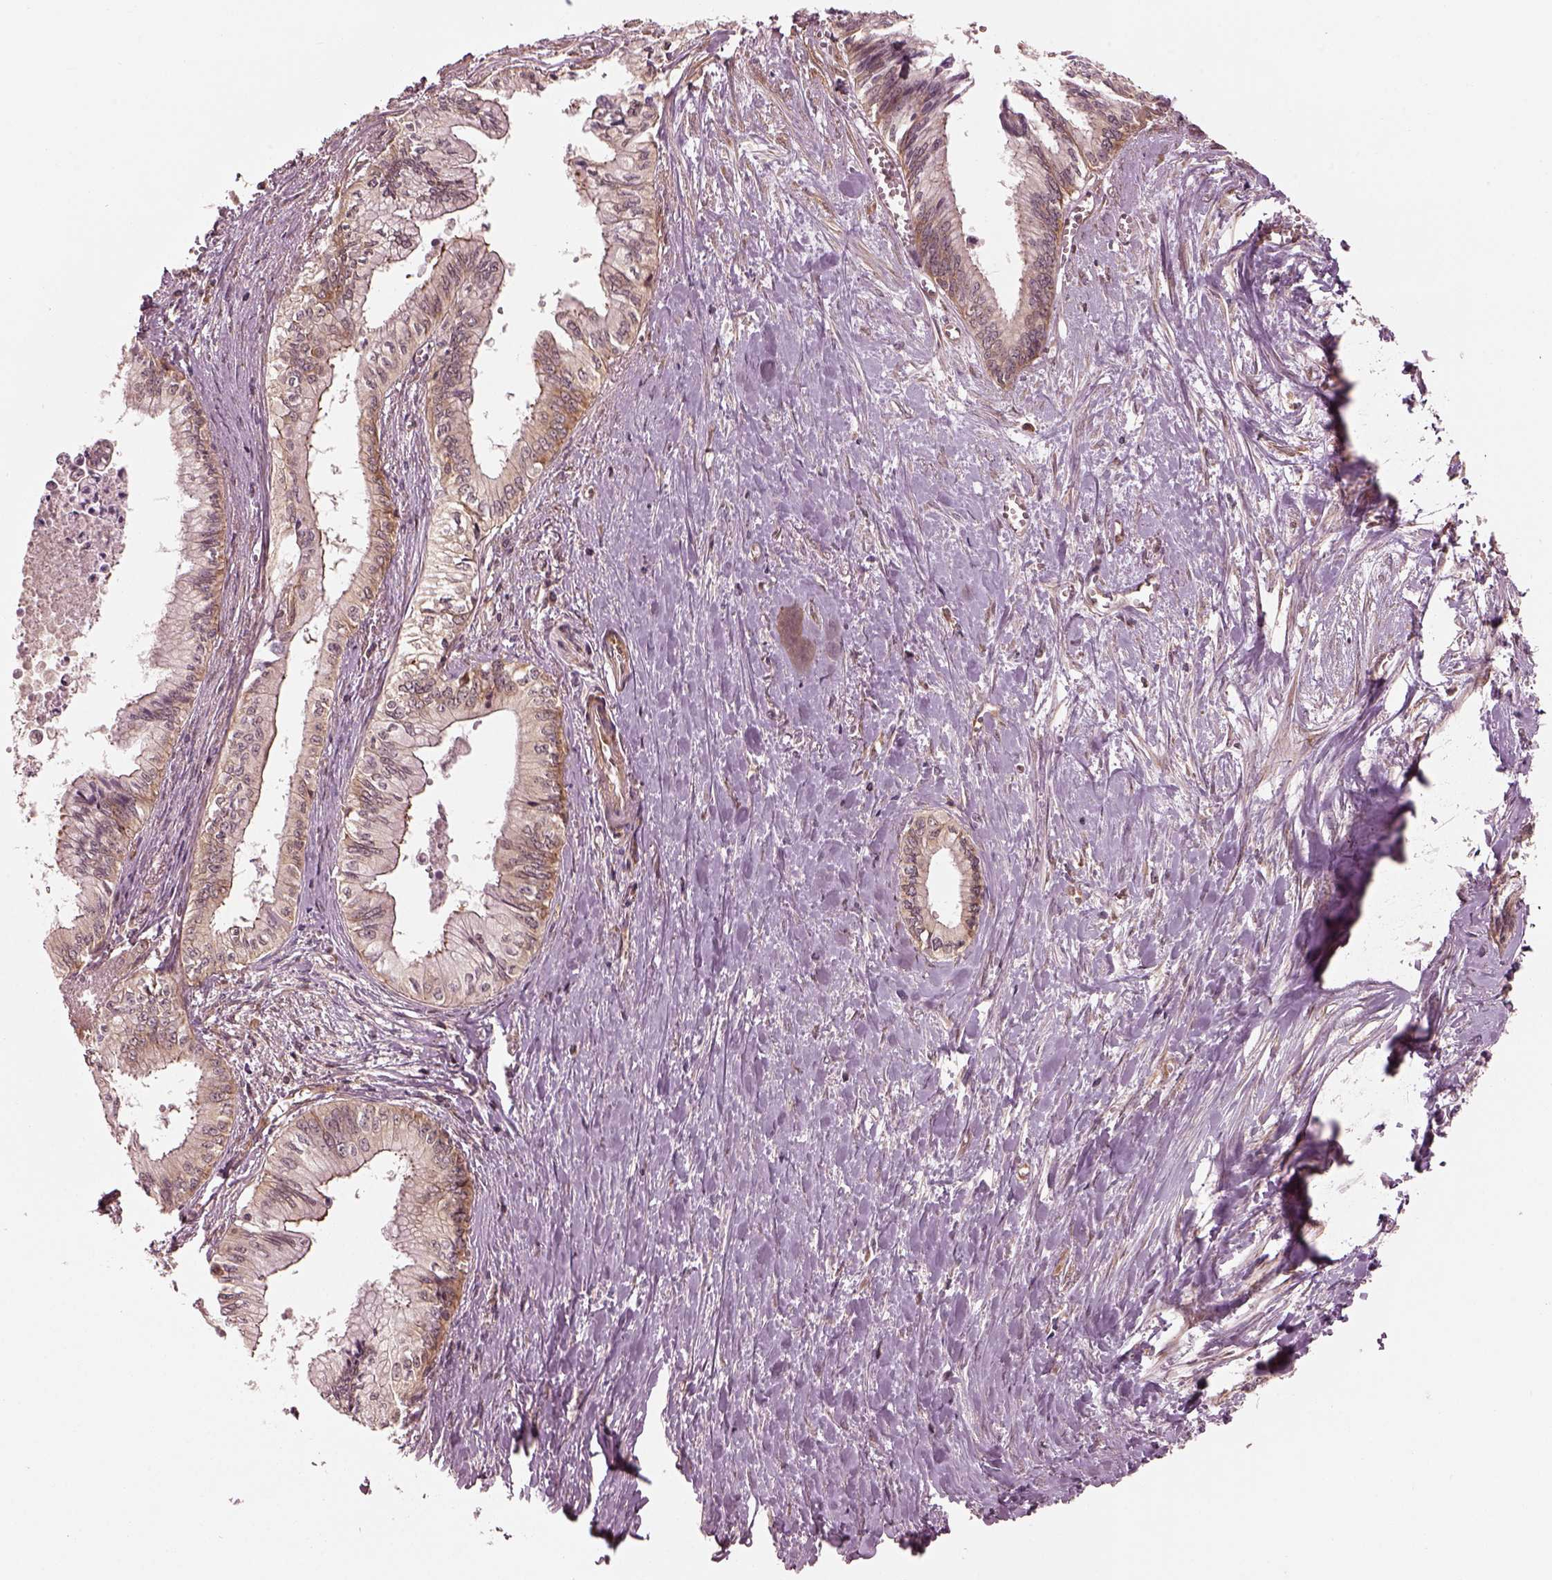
{"staining": {"intensity": "weak", "quantity": "<25%", "location": "cytoplasmic/membranous"}, "tissue": "pancreatic cancer", "cell_type": "Tumor cells", "image_type": "cancer", "snomed": [{"axis": "morphology", "description": "Adenocarcinoma, NOS"}, {"axis": "topography", "description": "Pancreas"}], "caption": "Adenocarcinoma (pancreatic) was stained to show a protein in brown. There is no significant staining in tumor cells. The staining is performed using DAB brown chromogen with nuclei counter-stained in using hematoxylin.", "gene": "LSM14A", "patient": {"sex": "female", "age": 61}}